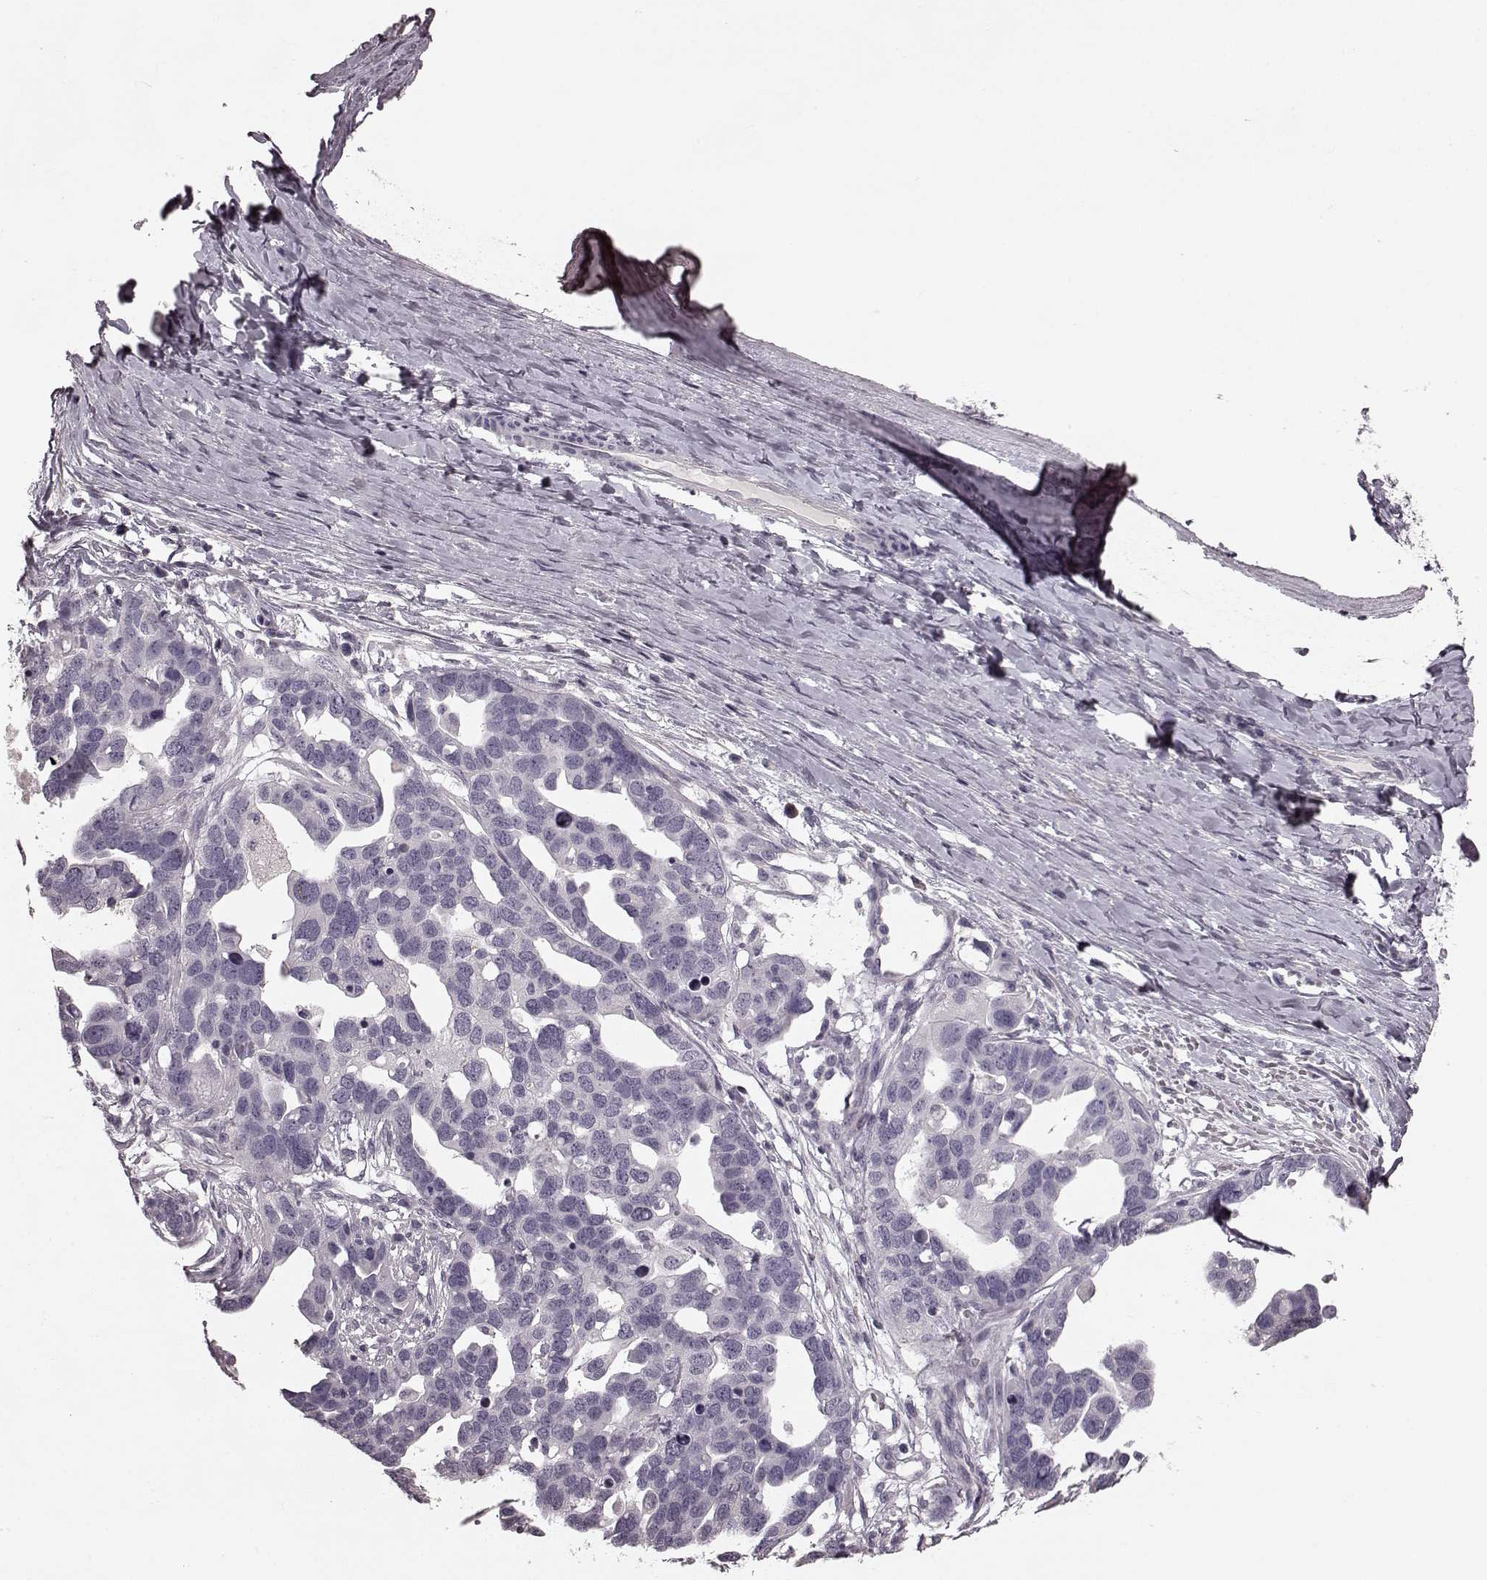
{"staining": {"intensity": "negative", "quantity": "none", "location": "none"}, "tissue": "ovarian cancer", "cell_type": "Tumor cells", "image_type": "cancer", "snomed": [{"axis": "morphology", "description": "Cystadenocarcinoma, serous, NOS"}, {"axis": "topography", "description": "Ovary"}], "caption": "Serous cystadenocarcinoma (ovarian) was stained to show a protein in brown. There is no significant positivity in tumor cells.", "gene": "CD28", "patient": {"sex": "female", "age": 54}}